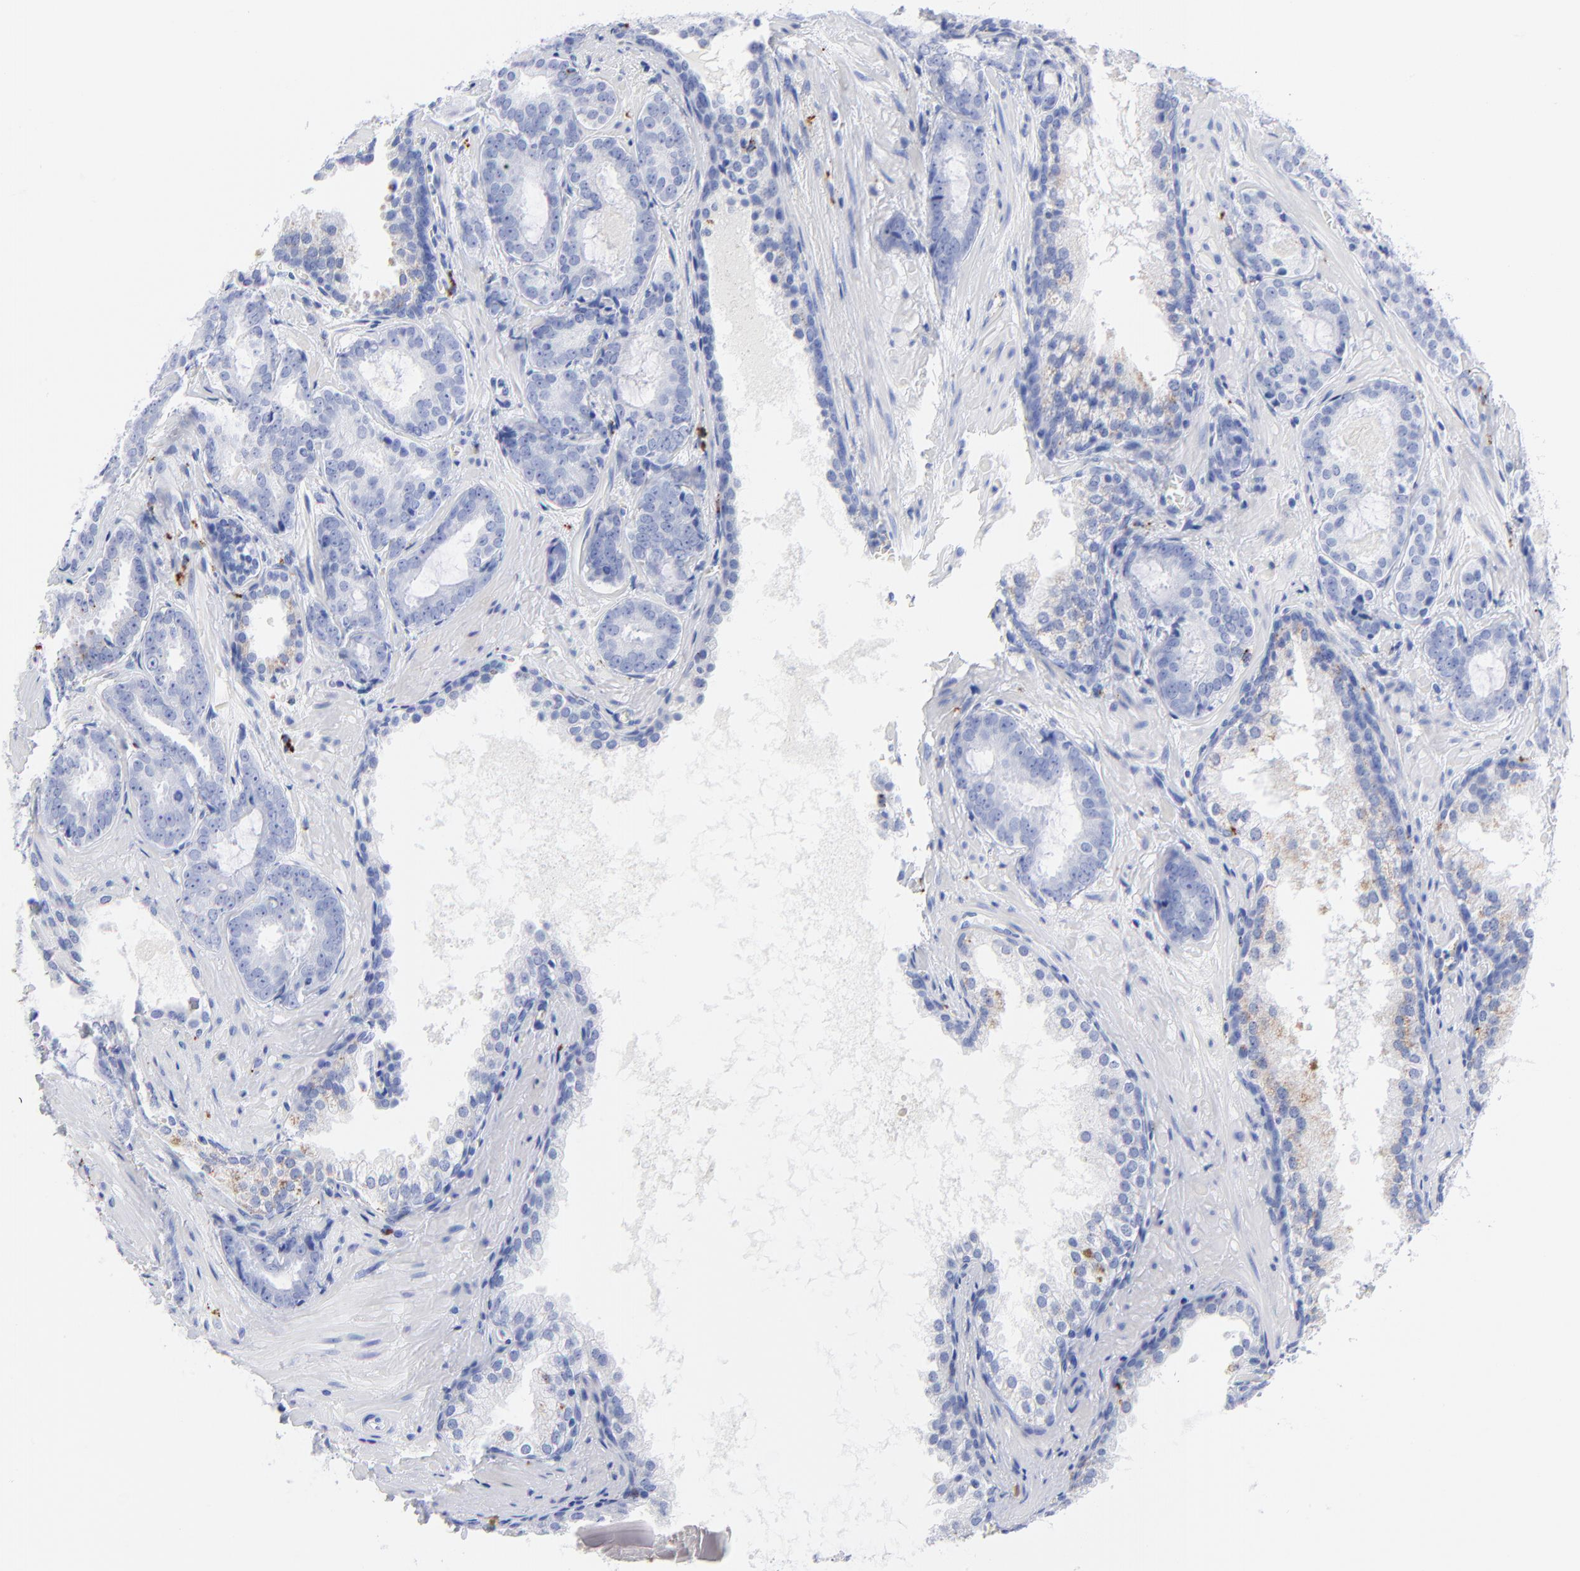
{"staining": {"intensity": "negative", "quantity": "none", "location": "none"}, "tissue": "prostate cancer", "cell_type": "Tumor cells", "image_type": "cancer", "snomed": [{"axis": "morphology", "description": "Adenocarcinoma, Medium grade"}, {"axis": "topography", "description": "Prostate"}], "caption": "High magnification brightfield microscopy of prostate cancer stained with DAB (brown) and counterstained with hematoxylin (blue): tumor cells show no significant positivity. Brightfield microscopy of IHC stained with DAB (3,3'-diaminobenzidine) (brown) and hematoxylin (blue), captured at high magnification.", "gene": "CPVL", "patient": {"sex": "male", "age": 64}}